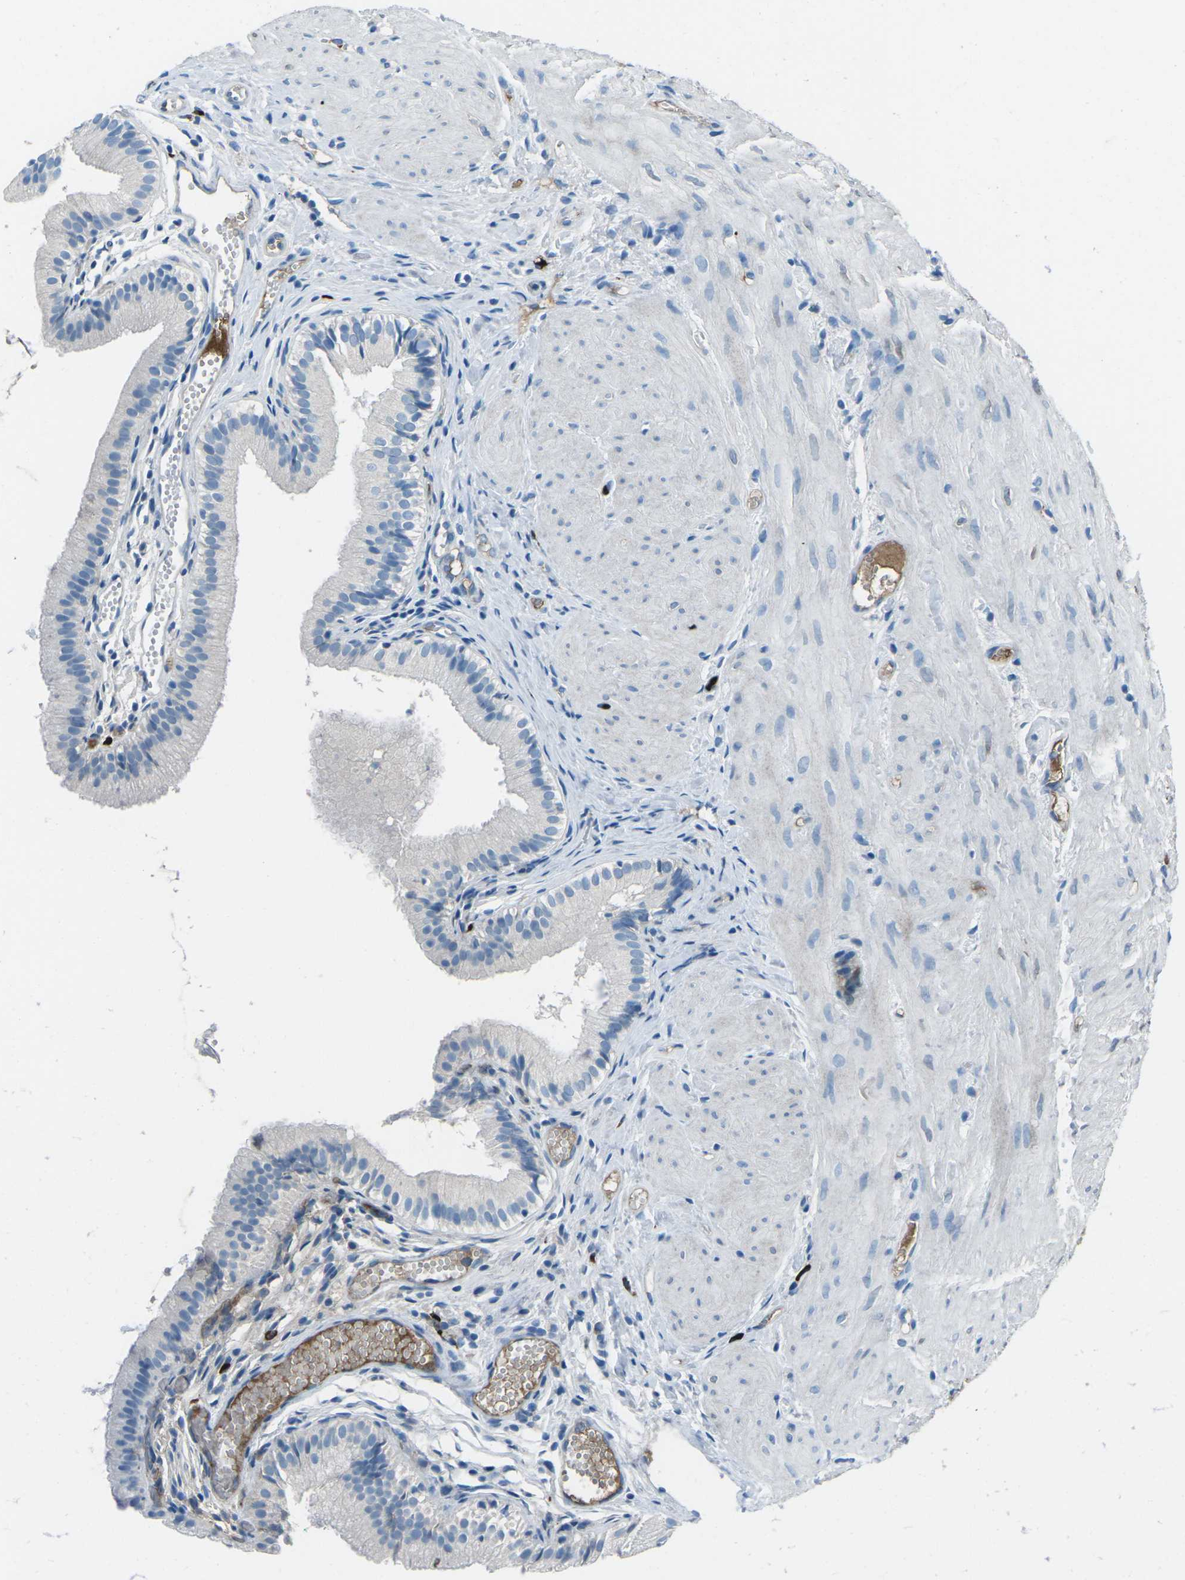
{"staining": {"intensity": "negative", "quantity": "none", "location": "none"}, "tissue": "gallbladder", "cell_type": "Glandular cells", "image_type": "normal", "snomed": [{"axis": "morphology", "description": "Normal tissue, NOS"}, {"axis": "topography", "description": "Gallbladder"}], "caption": "The IHC photomicrograph has no significant expression in glandular cells of gallbladder.", "gene": "FCN1", "patient": {"sex": "female", "age": 26}}